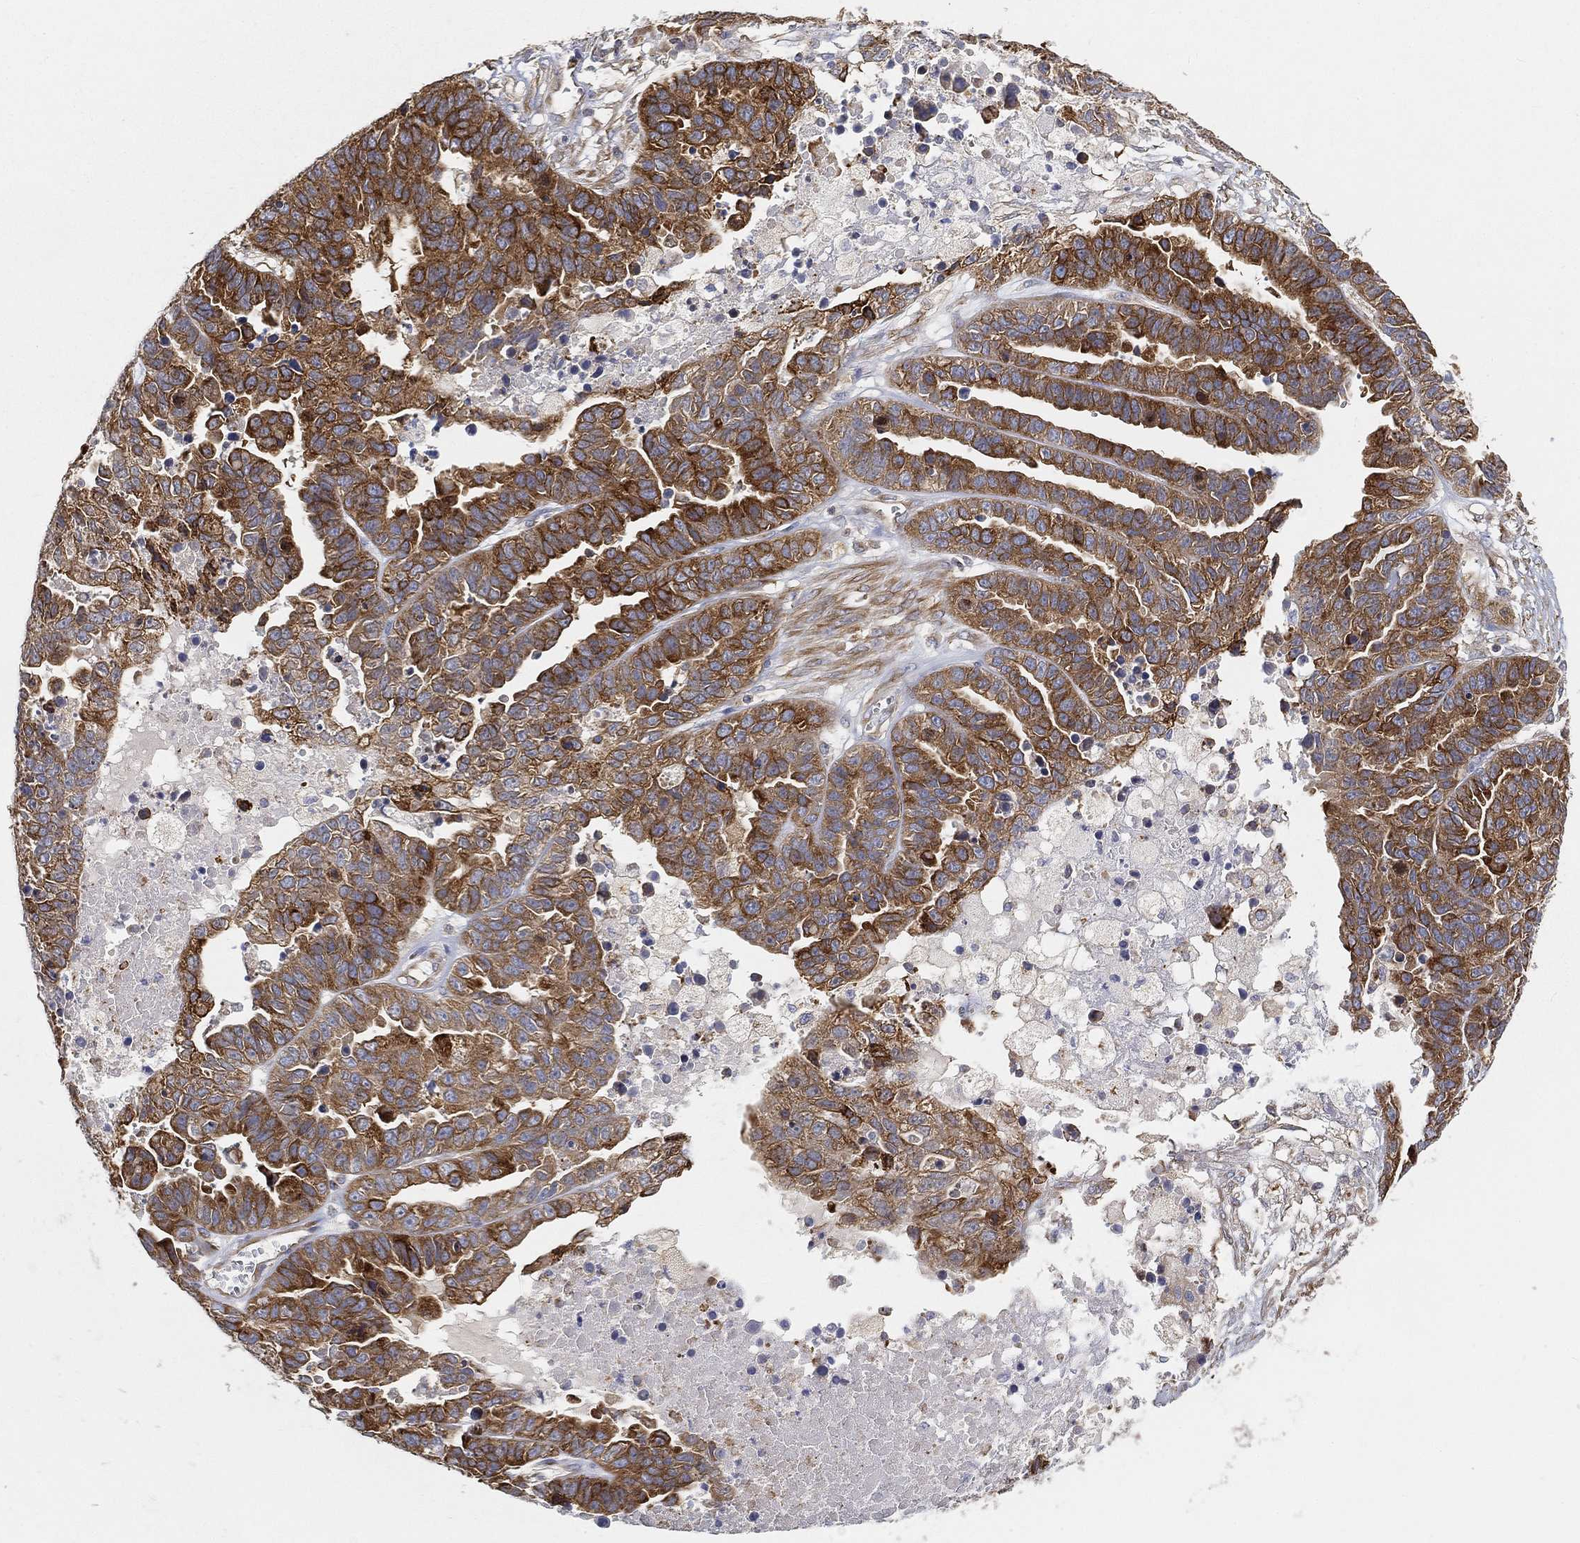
{"staining": {"intensity": "strong", "quantity": ">75%", "location": "cytoplasmic/membranous"}, "tissue": "ovarian cancer", "cell_type": "Tumor cells", "image_type": "cancer", "snomed": [{"axis": "morphology", "description": "Cystadenocarcinoma, serous, NOS"}, {"axis": "topography", "description": "Ovary"}], "caption": "Immunohistochemistry histopathology image of ovarian cancer (serous cystadenocarcinoma) stained for a protein (brown), which reveals high levels of strong cytoplasmic/membranous positivity in about >75% of tumor cells.", "gene": "TMEM25", "patient": {"sex": "female", "age": 87}}